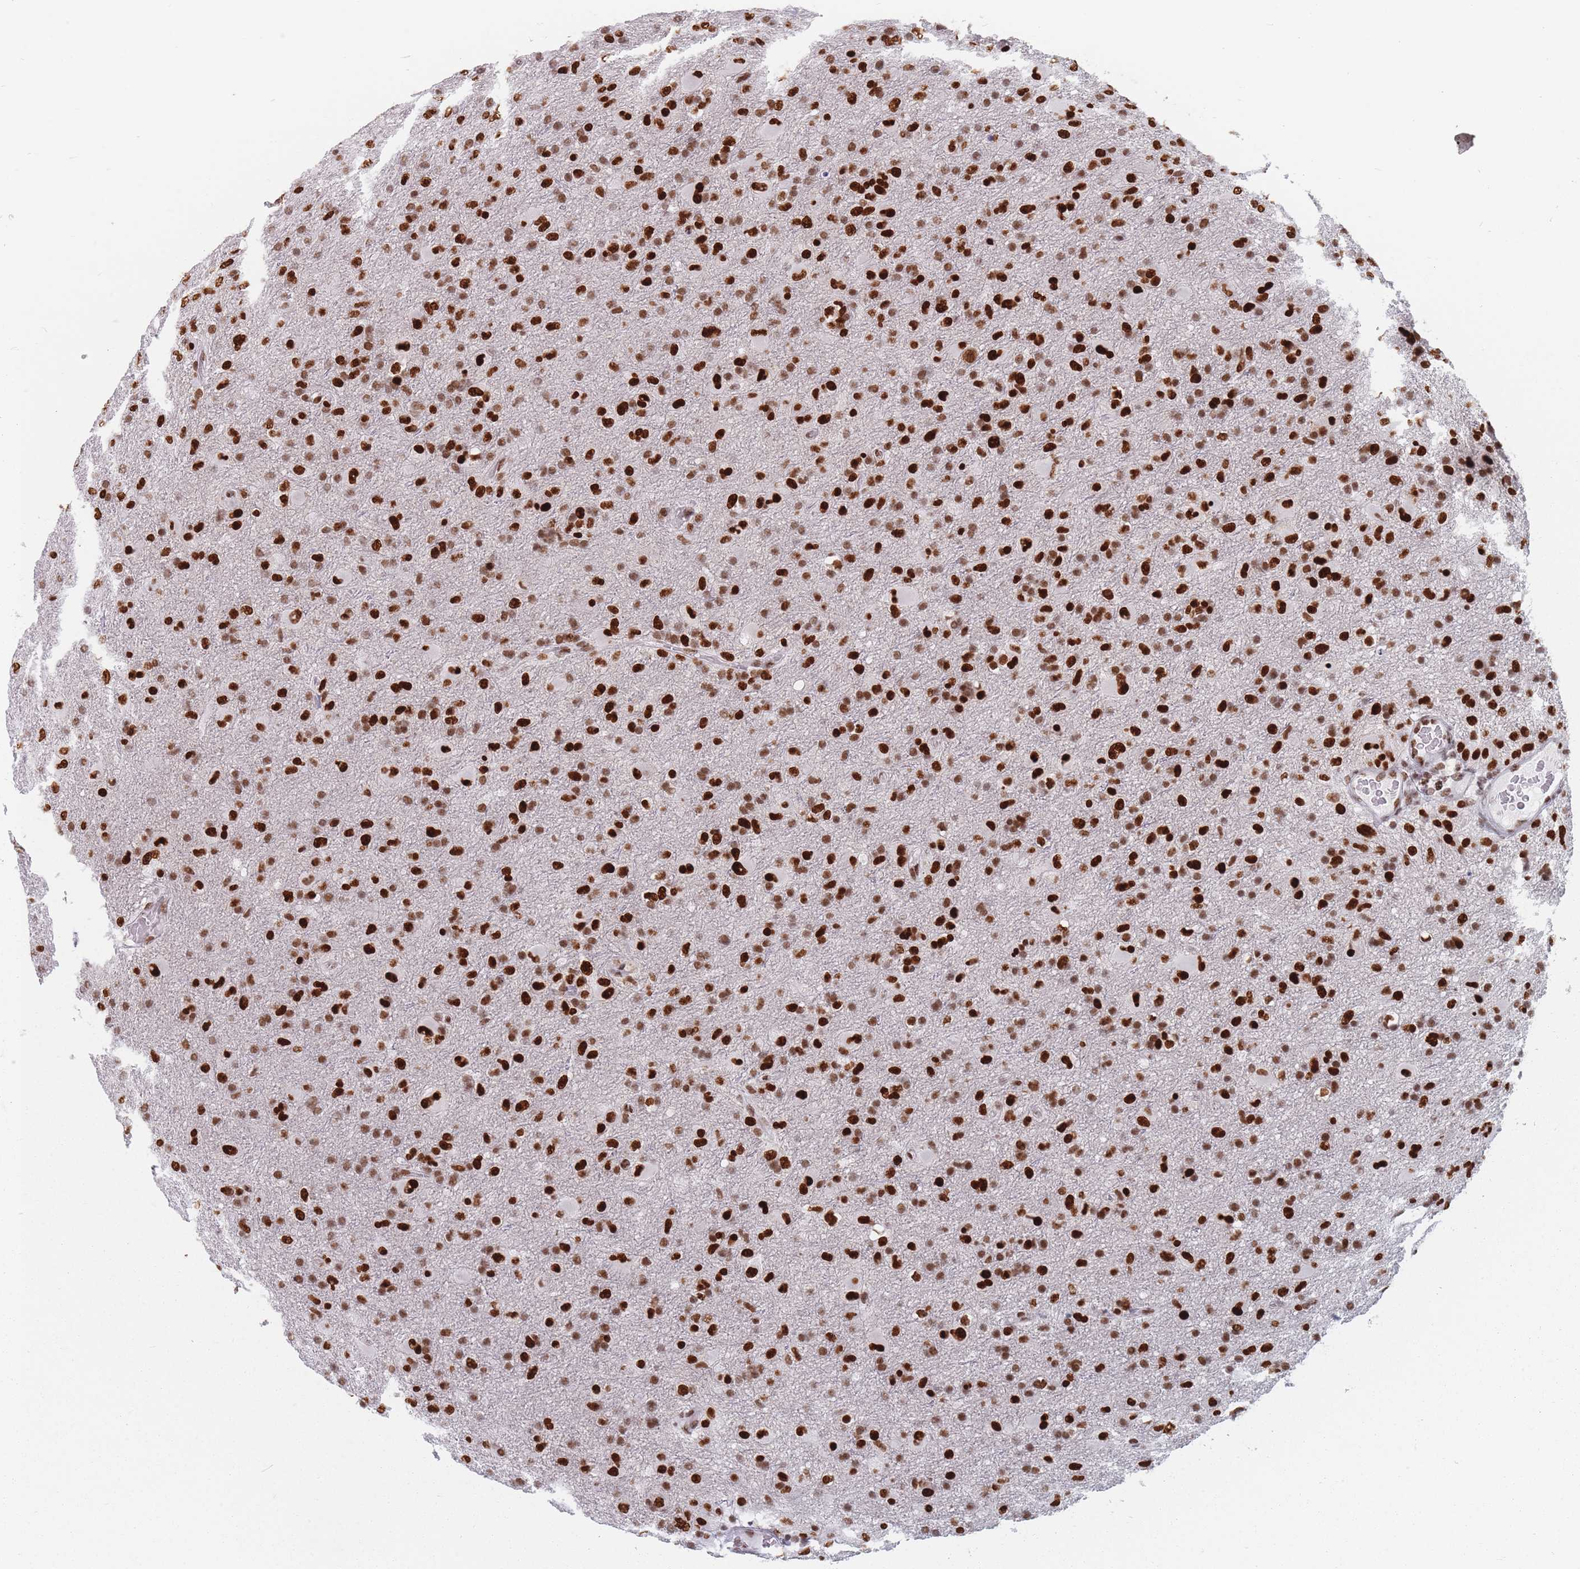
{"staining": {"intensity": "strong", "quantity": ">75%", "location": "nuclear"}, "tissue": "glioma", "cell_type": "Tumor cells", "image_type": "cancer", "snomed": [{"axis": "morphology", "description": "Glioma, malignant, Low grade"}, {"axis": "topography", "description": "Brain"}], "caption": "A high amount of strong nuclear positivity is identified in about >75% of tumor cells in malignant glioma (low-grade) tissue.", "gene": "SAFB2", "patient": {"sex": "male", "age": 65}}